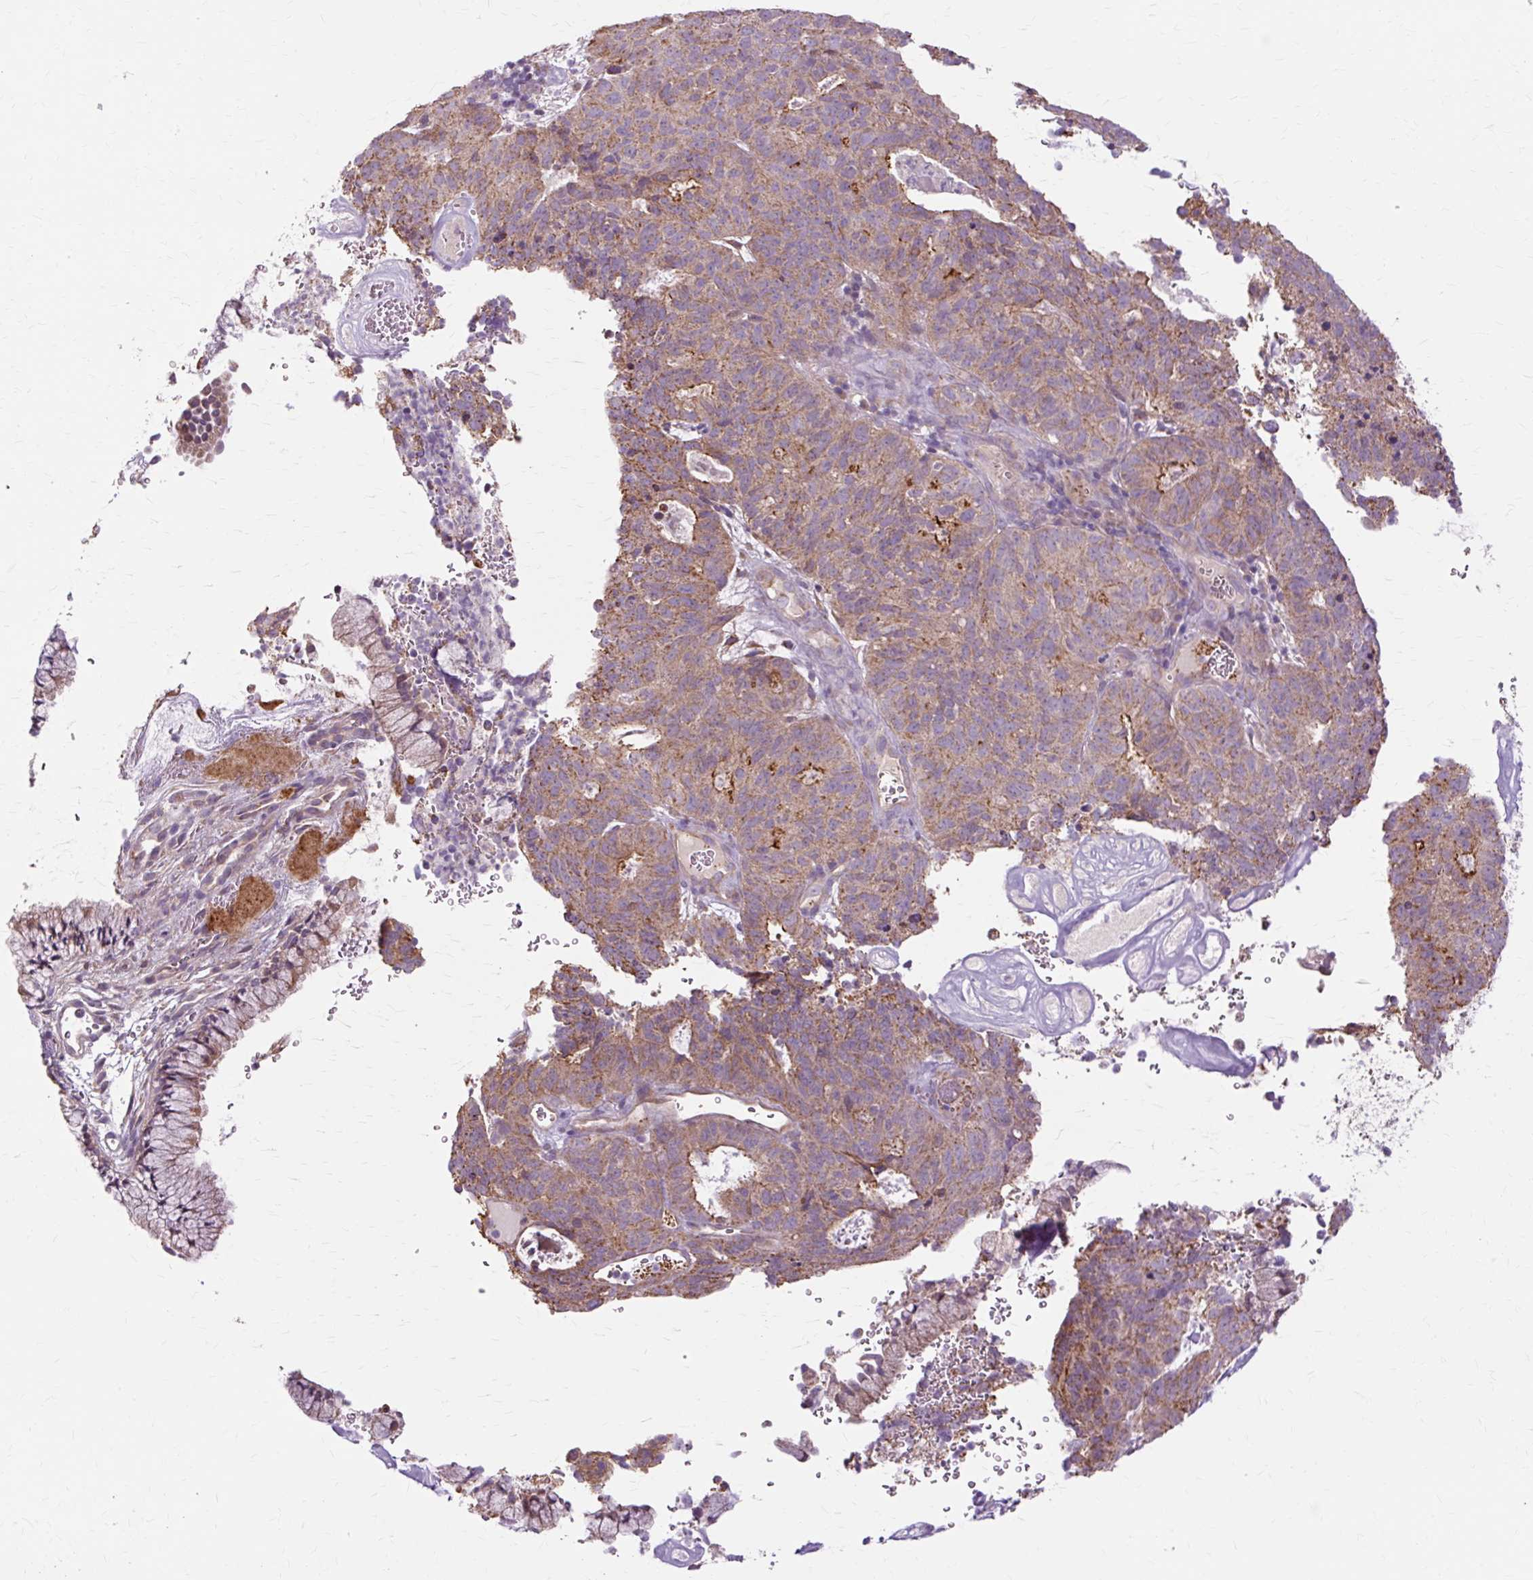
{"staining": {"intensity": "moderate", "quantity": ">75%", "location": "cytoplasmic/membranous"}, "tissue": "cervical cancer", "cell_type": "Tumor cells", "image_type": "cancer", "snomed": [{"axis": "morphology", "description": "Adenocarcinoma, NOS"}, {"axis": "topography", "description": "Cervix"}], "caption": "Moderate cytoplasmic/membranous protein positivity is identified in approximately >75% of tumor cells in cervical cancer (adenocarcinoma). The staining was performed using DAB (3,3'-diaminobenzidine), with brown indicating positive protein expression. Nuclei are stained blue with hematoxylin.", "gene": "PDZD2", "patient": {"sex": "female", "age": 38}}